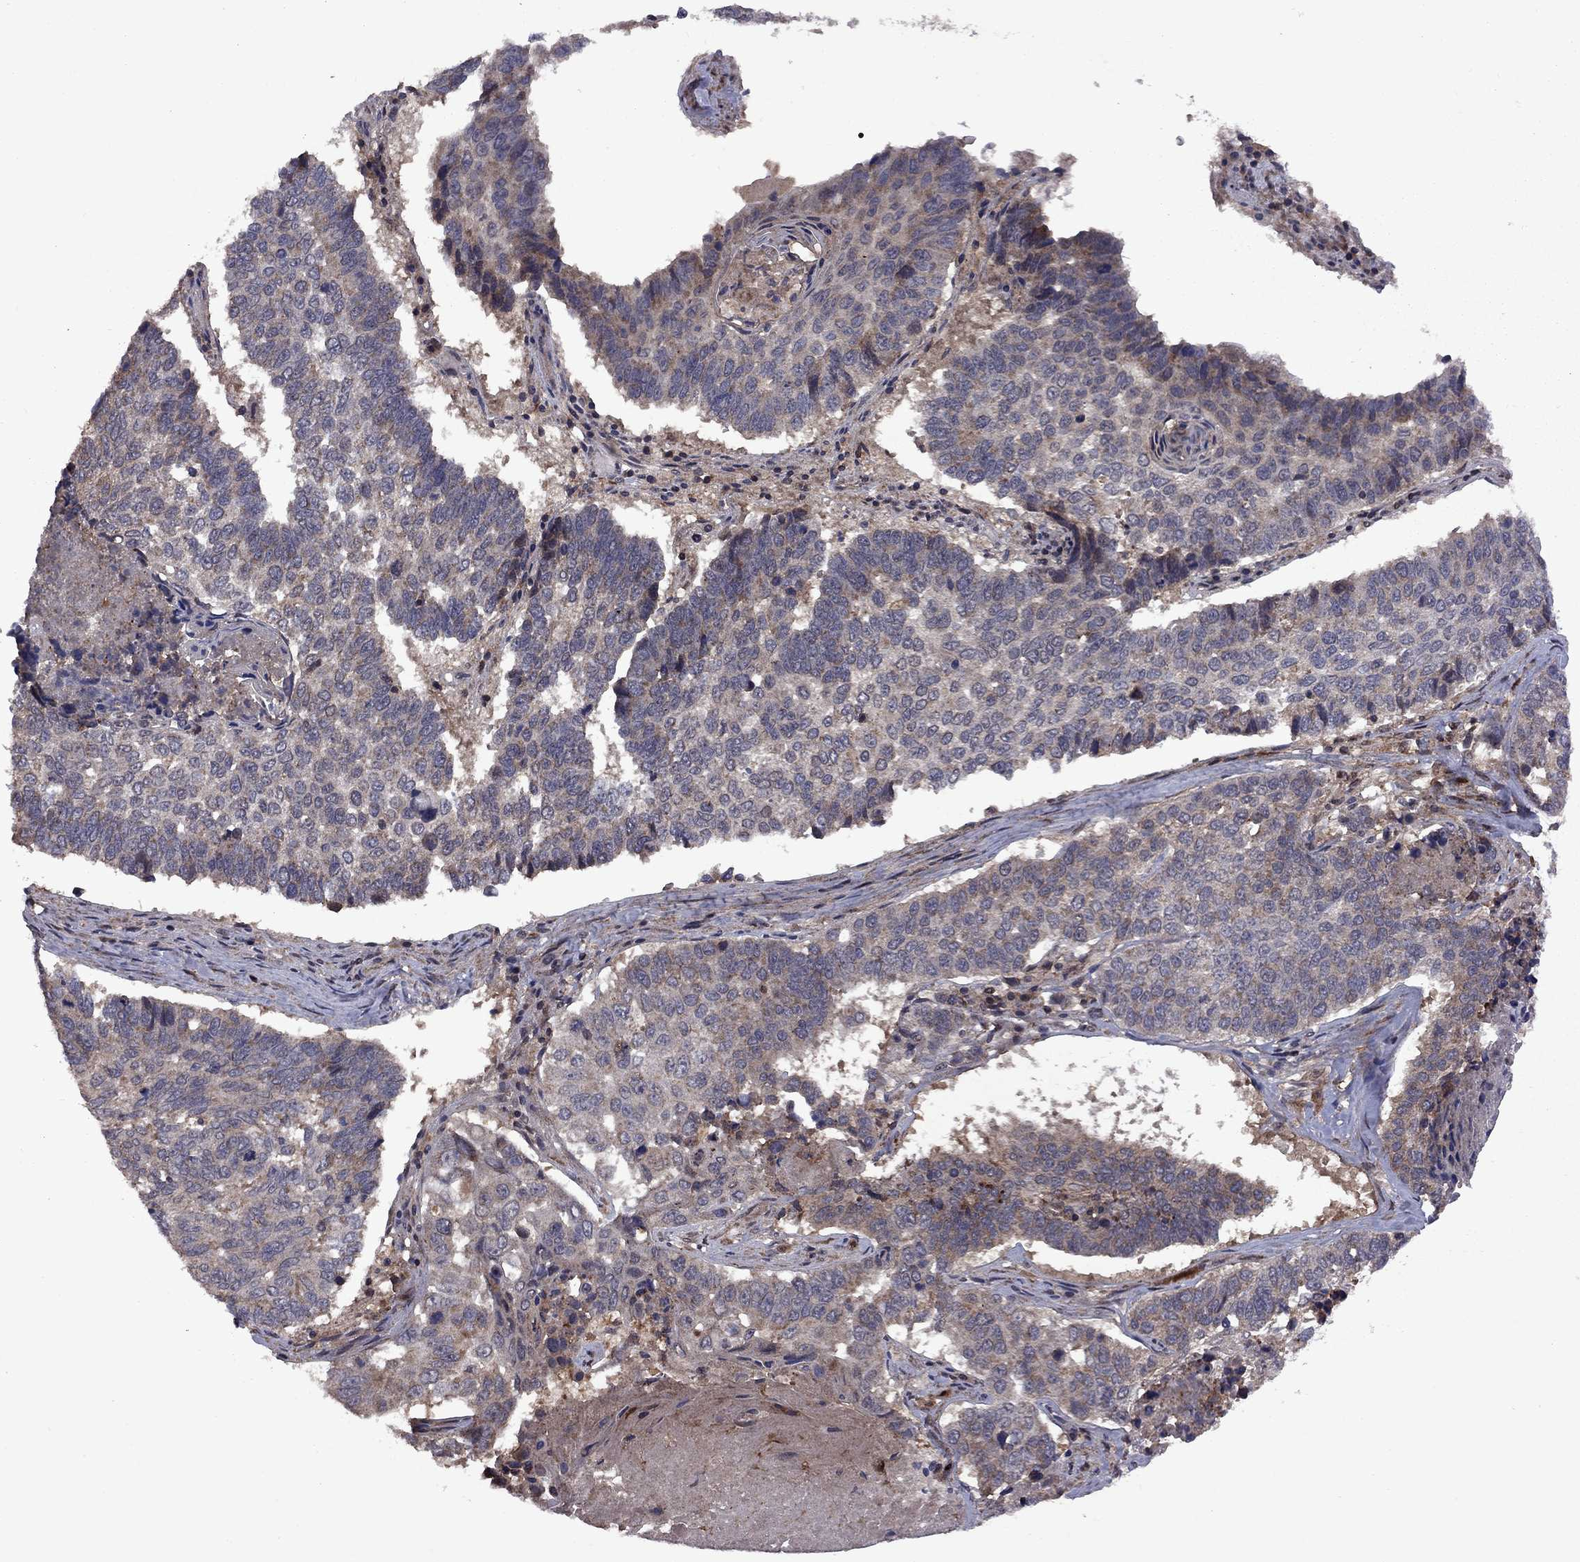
{"staining": {"intensity": "moderate", "quantity": "<25%", "location": "cytoplasmic/membranous"}, "tissue": "lung cancer", "cell_type": "Tumor cells", "image_type": "cancer", "snomed": [{"axis": "morphology", "description": "Squamous cell carcinoma, NOS"}, {"axis": "topography", "description": "Lung"}], "caption": "About <25% of tumor cells in human lung cancer (squamous cell carcinoma) demonstrate moderate cytoplasmic/membranous protein staining as visualized by brown immunohistochemical staining.", "gene": "IPP", "patient": {"sex": "male", "age": 73}}